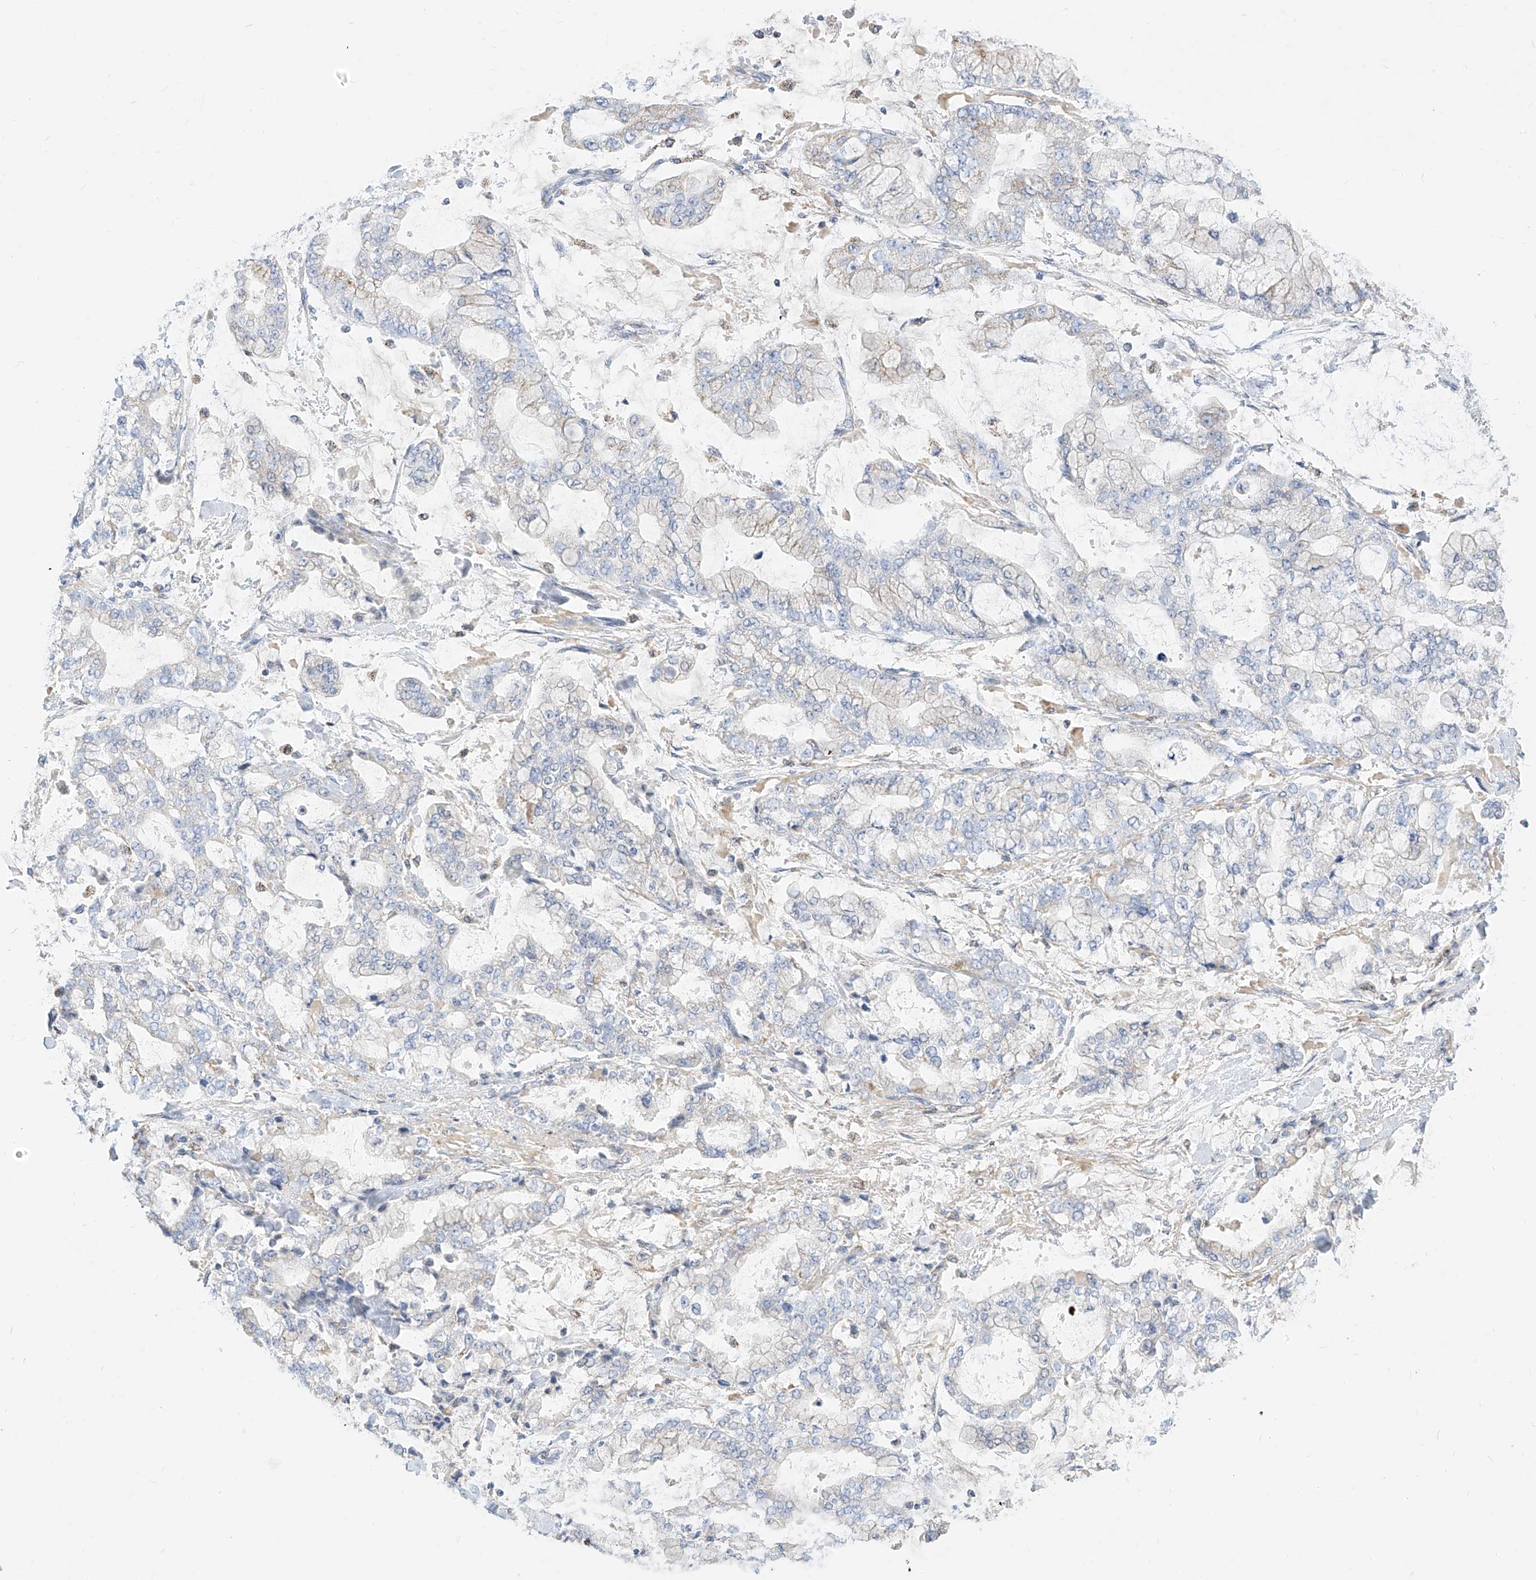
{"staining": {"intensity": "negative", "quantity": "none", "location": "none"}, "tissue": "stomach cancer", "cell_type": "Tumor cells", "image_type": "cancer", "snomed": [{"axis": "morphology", "description": "Normal tissue, NOS"}, {"axis": "morphology", "description": "Adenocarcinoma, NOS"}, {"axis": "topography", "description": "Stomach, upper"}, {"axis": "topography", "description": "Stomach"}], "caption": "Histopathology image shows no significant protein expression in tumor cells of adenocarcinoma (stomach).", "gene": "RASA2", "patient": {"sex": "male", "age": 76}}